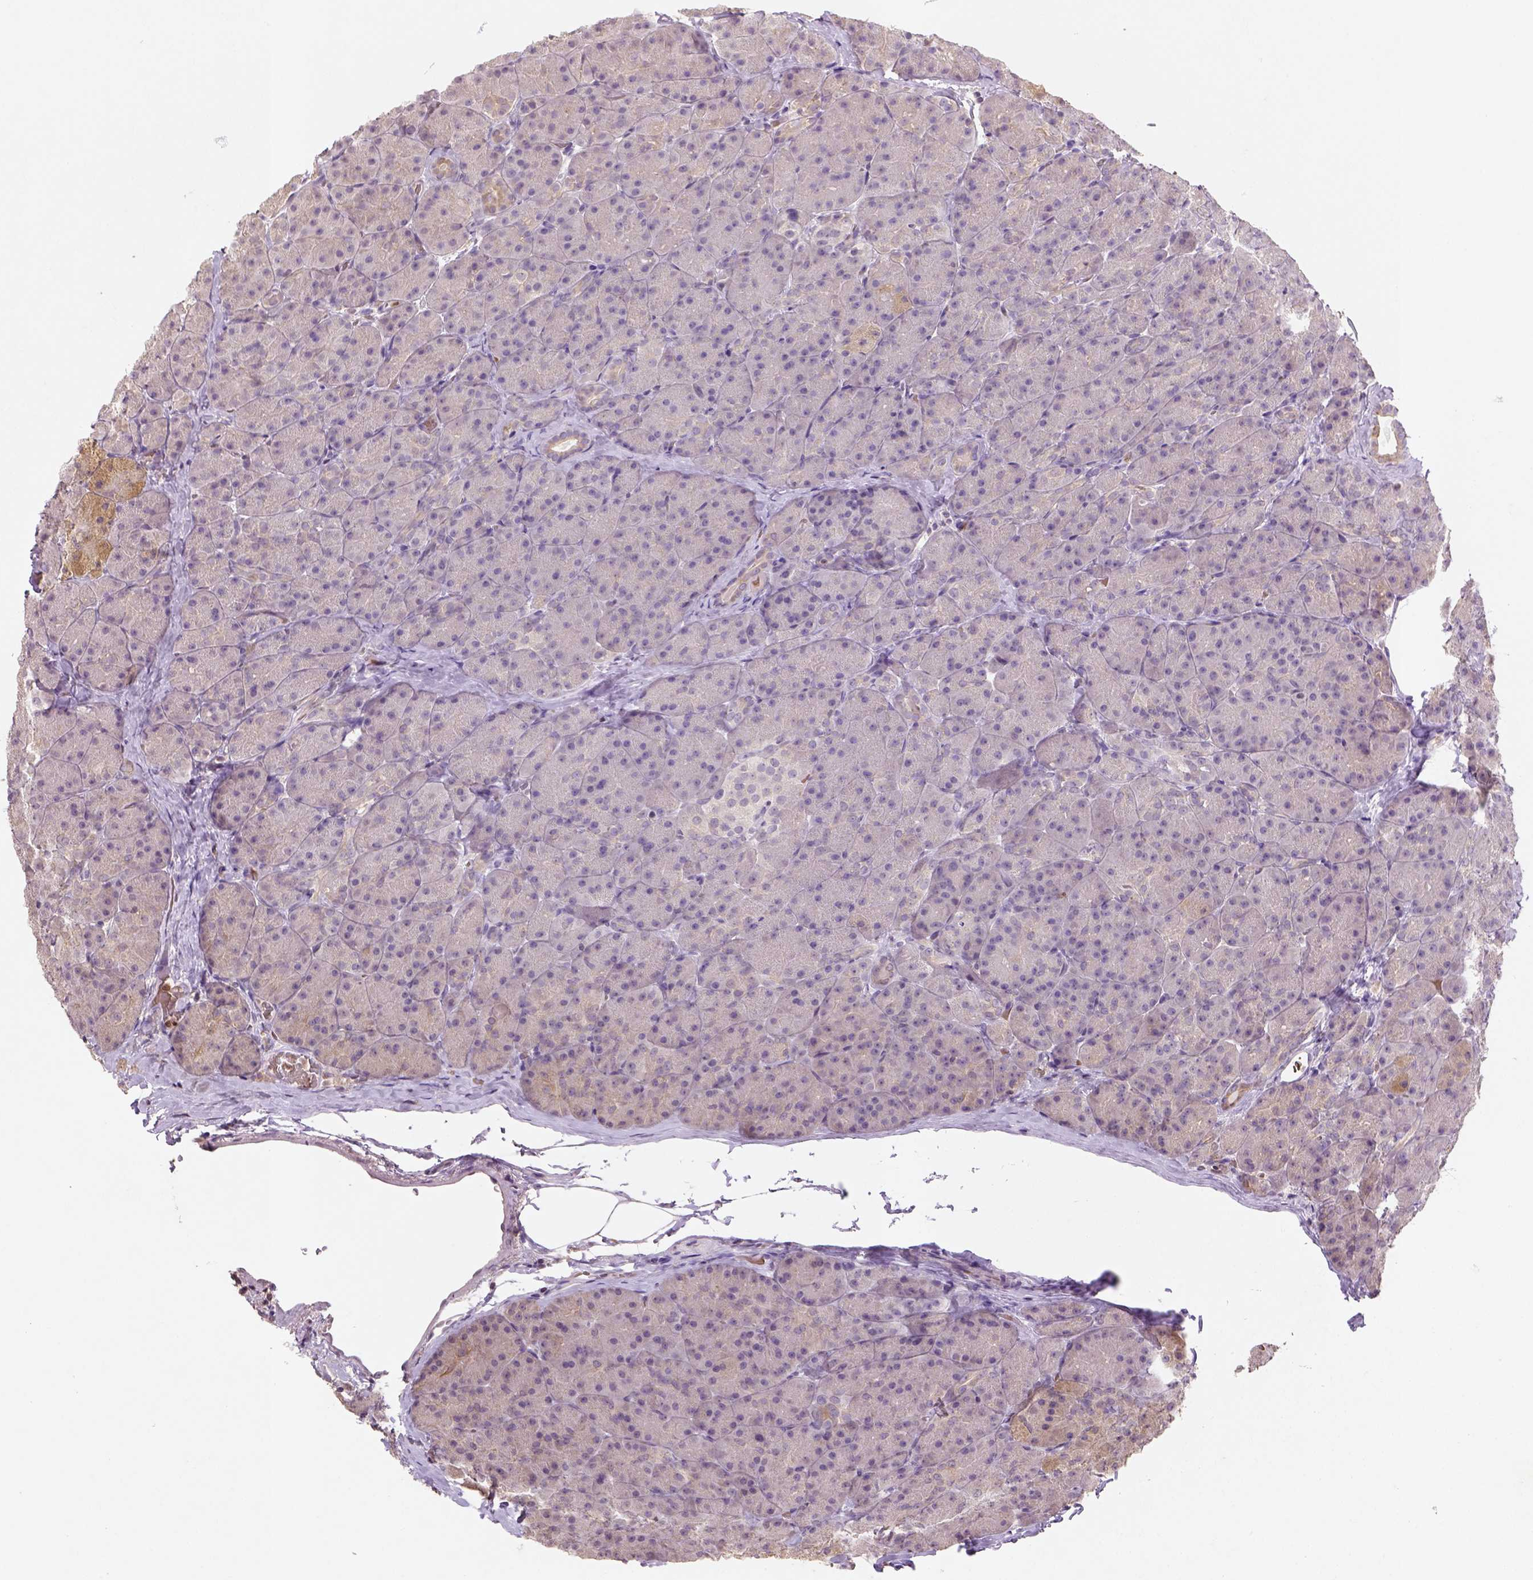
{"staining": {"intensity": "weak", "quantity": "<25%", "location": "cytoplasmic/membranous"}, "tissue": "pancreas", "cell_type": "Exocrine glandular cells", "image_type": "normal", "snomed": [{"axis": "morphology", "description": "Normal tissue, NOS"}, {"axis": "topography", "description": "Pancreas"}], "caption": "IHC of benign pancreas displays no expression in exocrine glandular cells. The staining is performed using DAB (3,3'-diaminobenzidine) brown chromogen with nuclei counter-stained in using hematoxylin.", "gene": "NUDT3", "patient": {"sex": "male", "age": 57}}